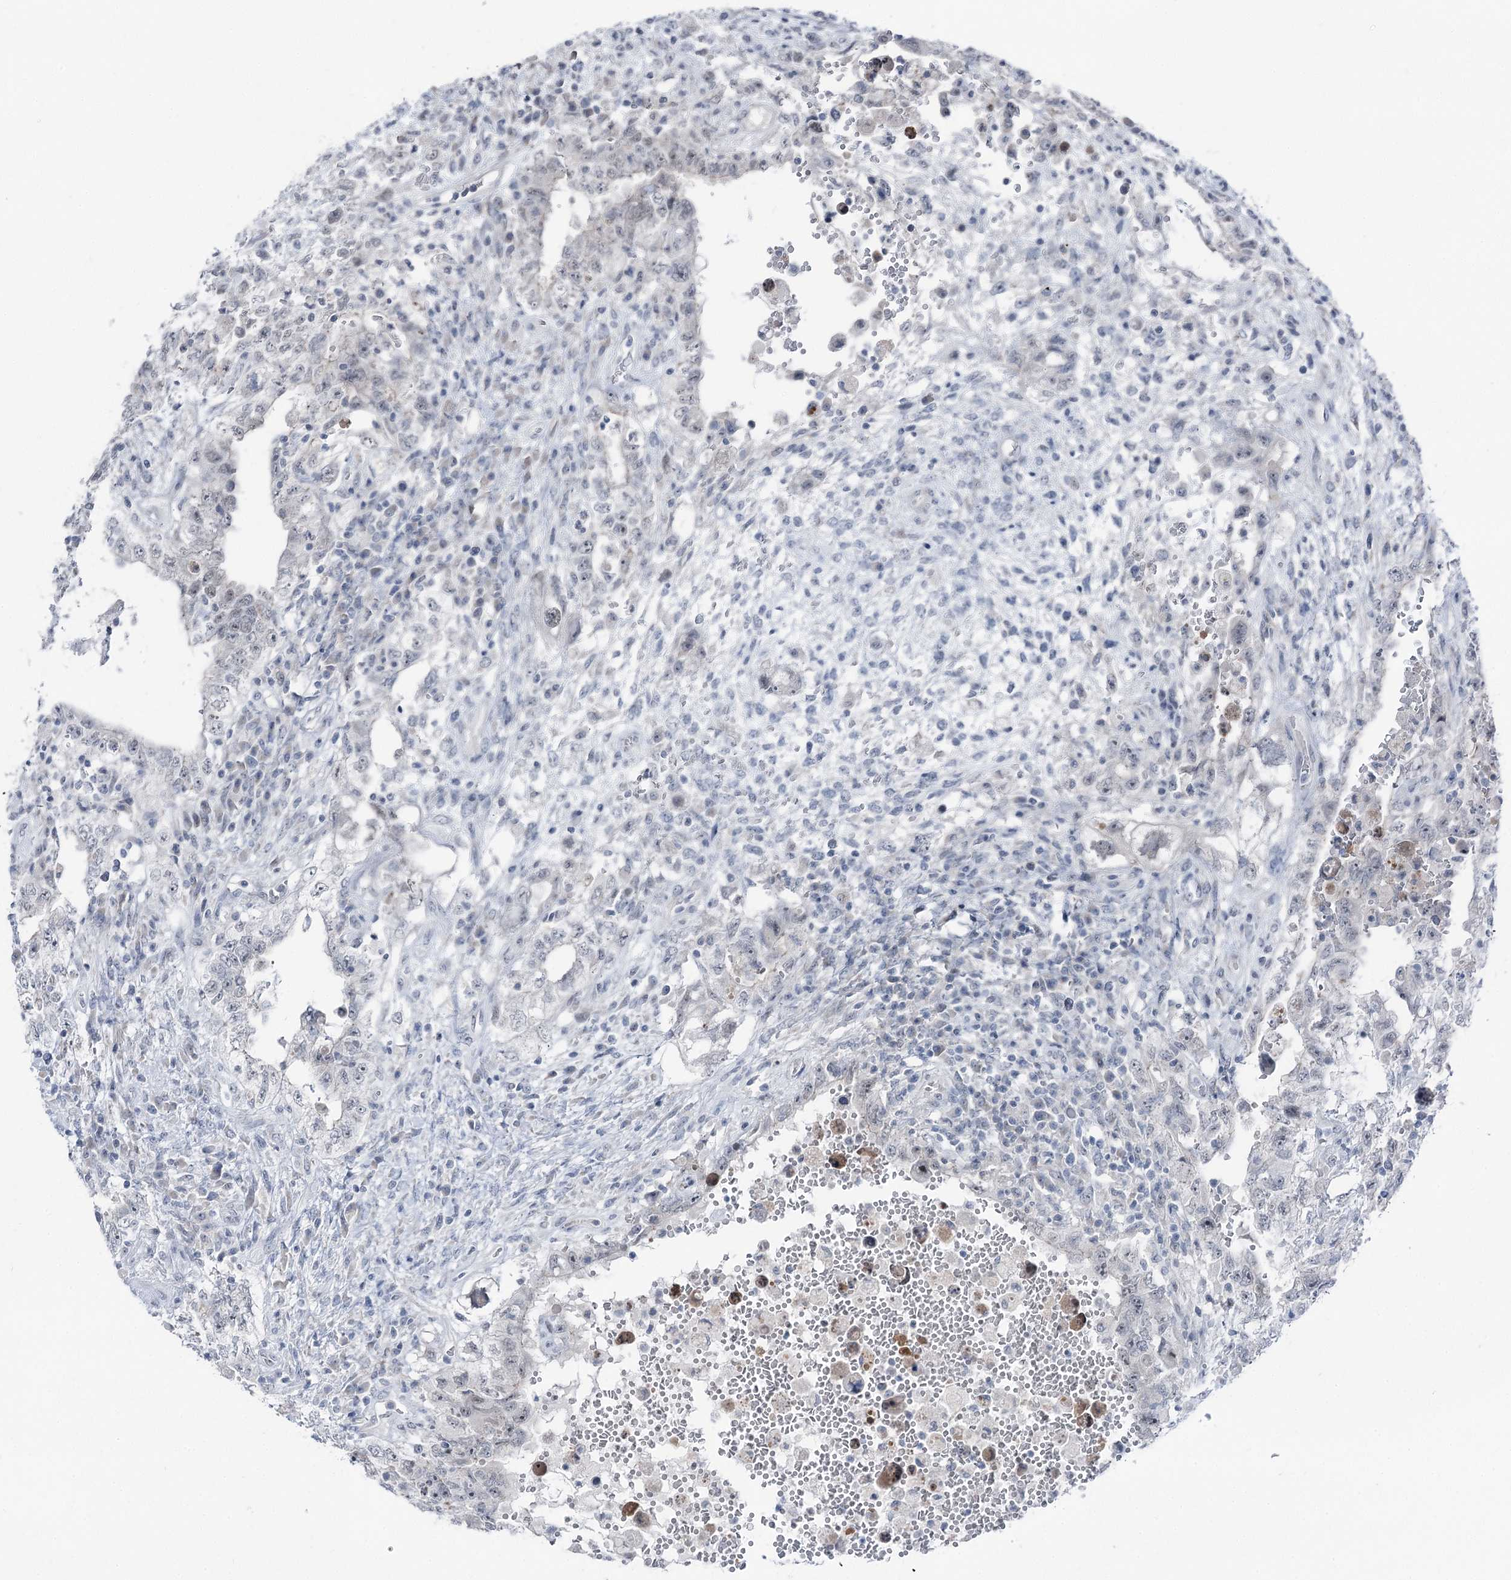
{"staining": {"intensity": "negative", "quantity": "none", "location": "none"}, "tissue": "testis cancer", "cell_type": "Tumor cells", "image_type": "cancer", "snomed": [{"axis": "morphology", "description": "Carcinoma, Embryonal, NOS"}, {"axis": "topography", "description": "Testis"}], "caption": "Immunohistochemistry (IHC) of human testis cancer displays no expression in tumor cells.", "gene": "STEEP1", "patient": {"sex": "male", "age": 26}}